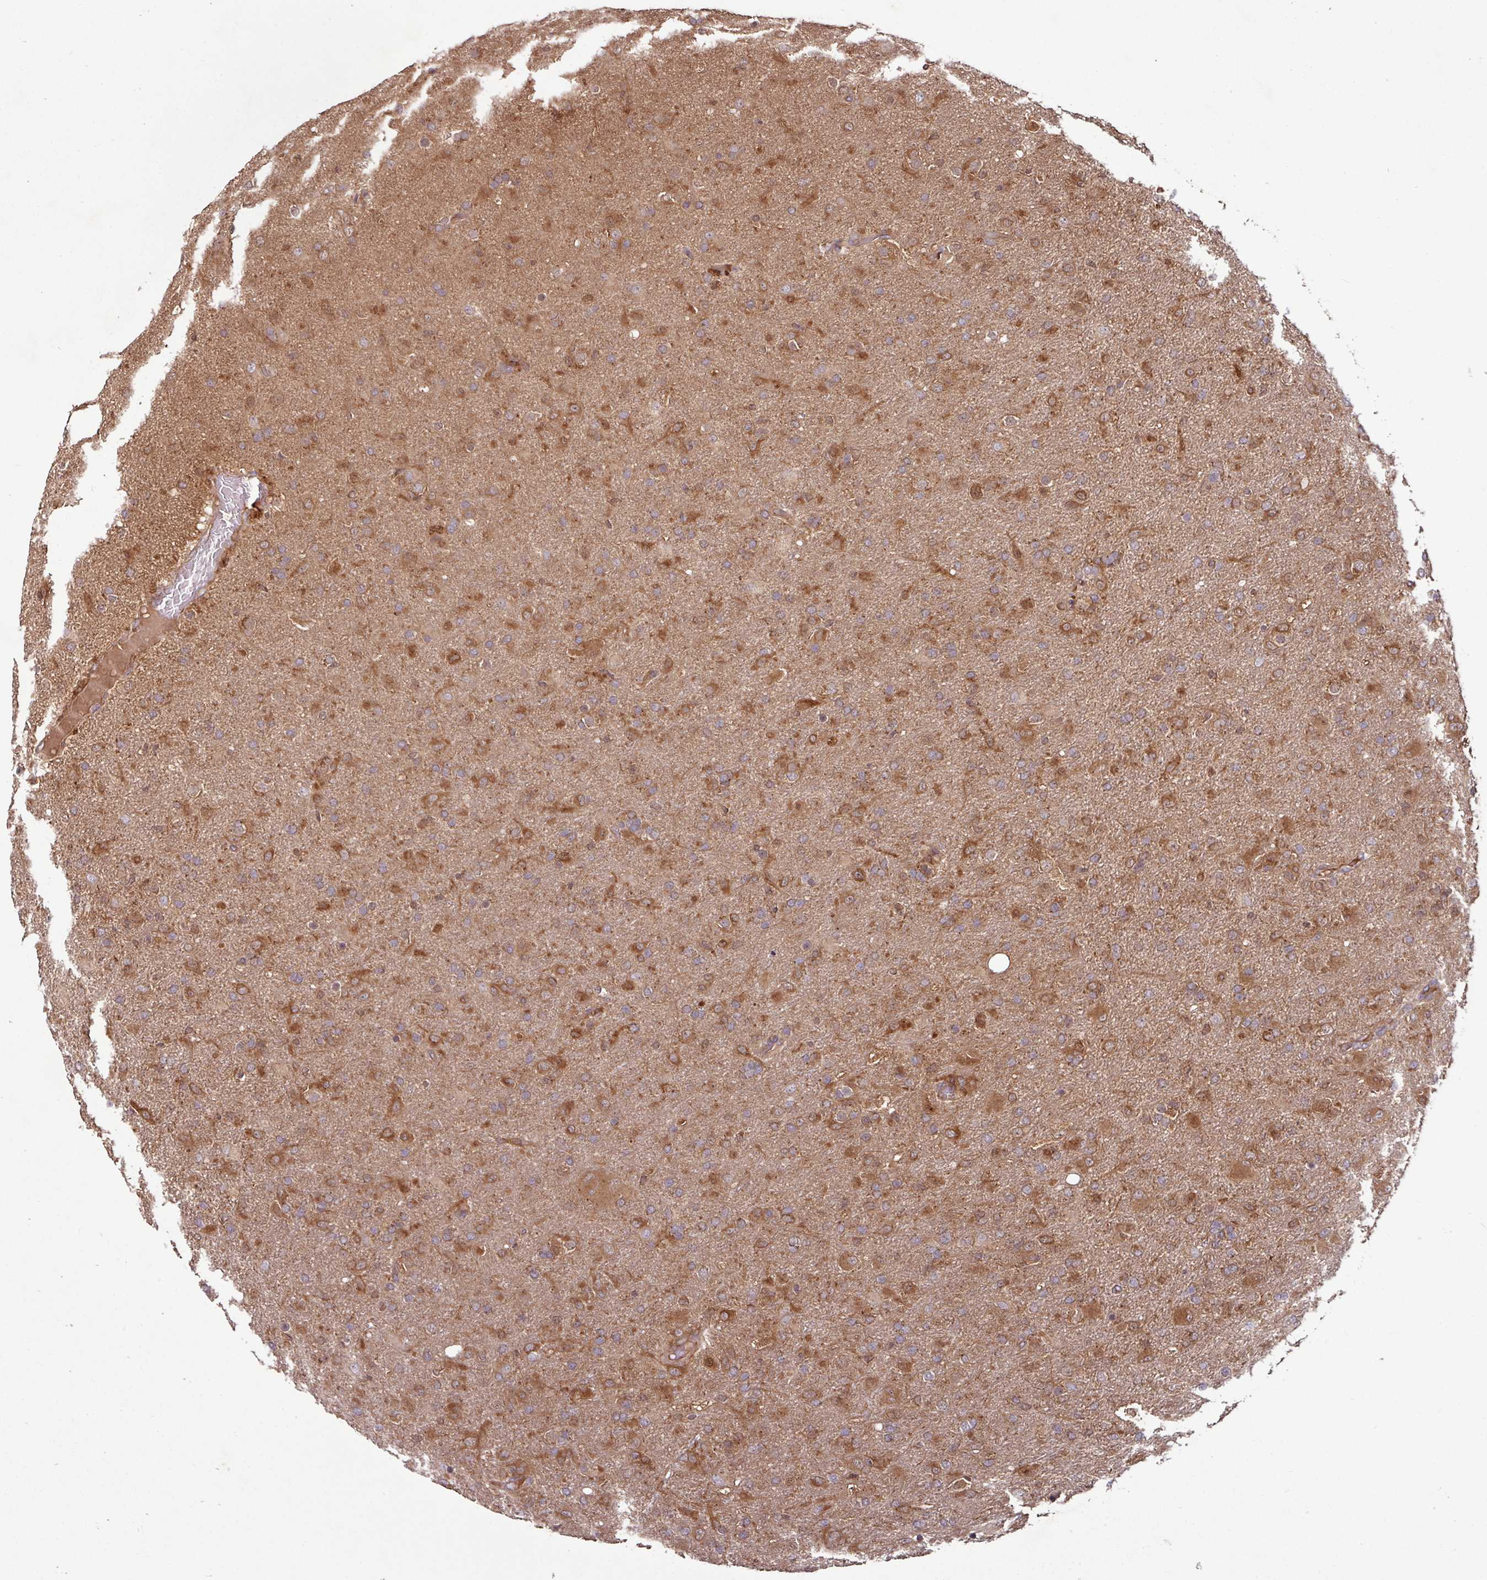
{"staining": {"intensity": "moderate", "quantity": ">75%", "location": "cytoplasmic/membranous"}, "tissue": "glioma", "cell_type": "Tumor cells", "image_type": "cancer", "snomed": [{"axis": "morphology", "description": "Glioma, malignant, Low grade"}, {"axis": "topography", "description": "Brain"}], "caption": "Moderate cytoplasmic/membranous expression is seen in about >75% of tumor cells in glioma.", "gene": "GNPDA1", "patient": {"sex": "male", "age": 65}}